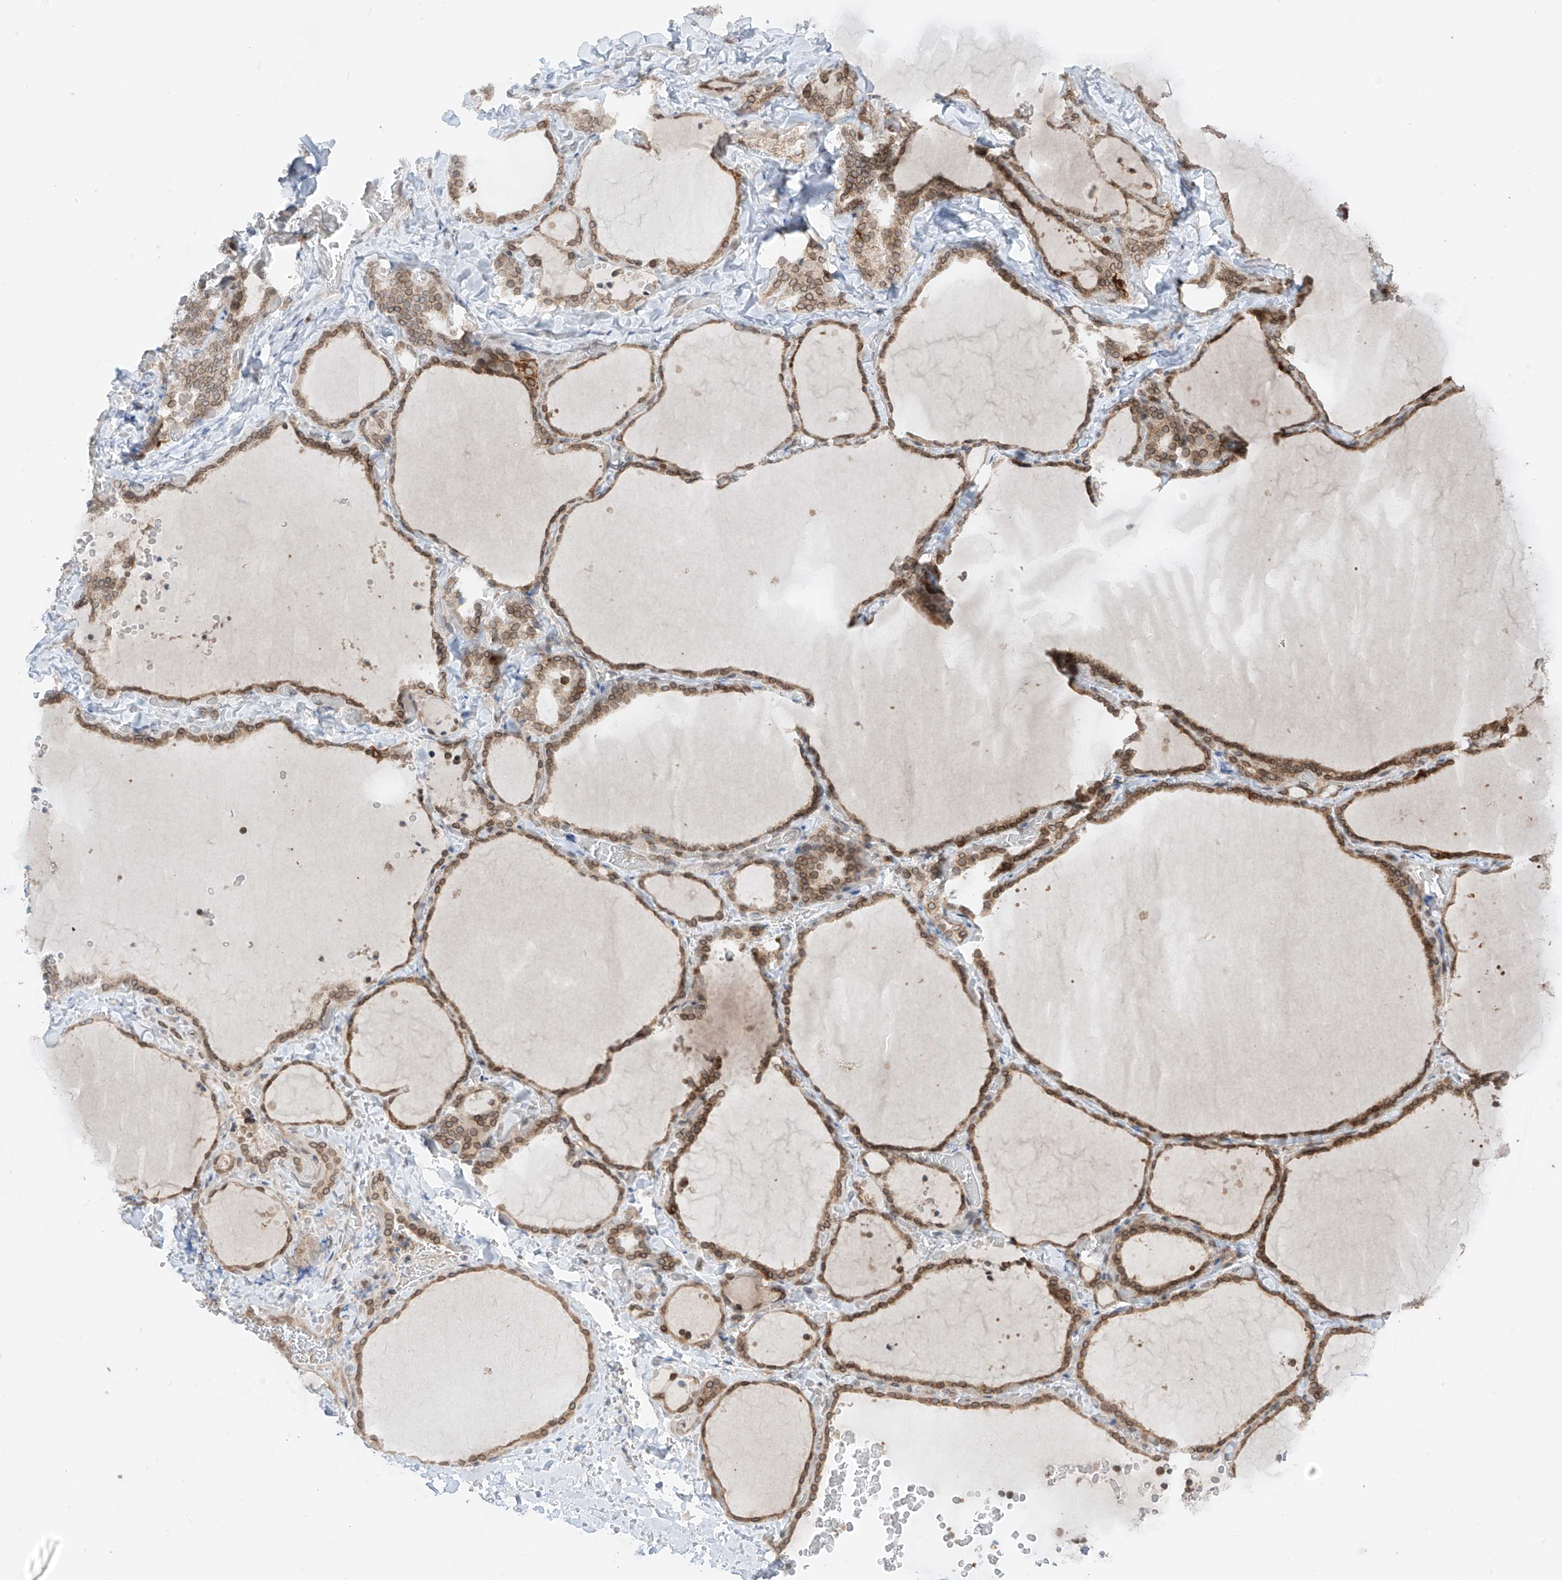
{"staining": {"intensity": "moderate", "quantity": ">75%", "location": "cytoplasmic/membranous,nuclear"}, "tissue": "thyroid gland", "cell_type": "Glandular cells", "image_type": "normal", "snomed": [{"axis": "morphology", "description": "Normal tissue, NOS"}, {"axis": "topography", "description": "Thyroid gland"}], "caption": "High-power microscopy captured an IHC photomicrograph of normal thyroid gland, revealing moderate cytoplasmic/membranous,nuclear expression in approximately >75% of glandular cells.", "gene": "AHCTF1", "patient": {"sex": "female", "age": 22}}